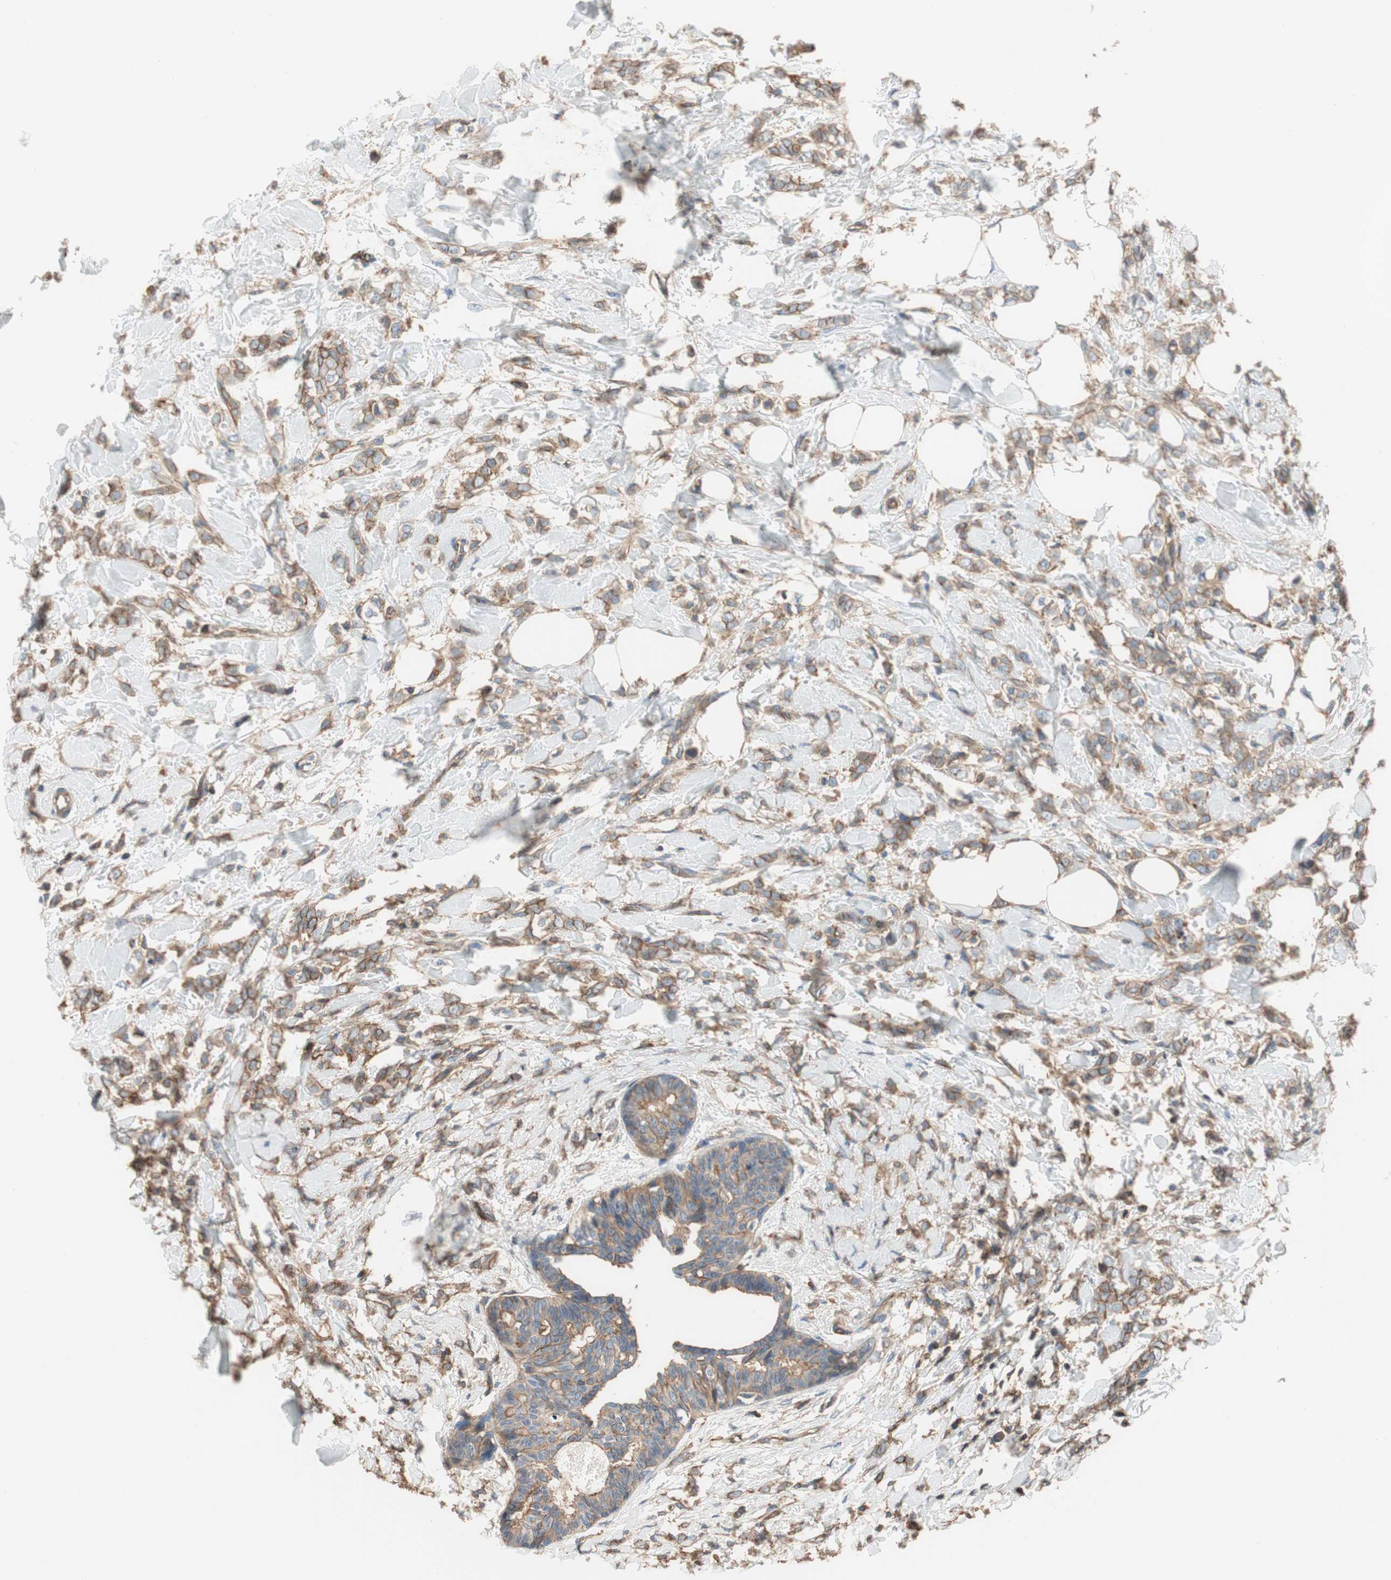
{"staining": {"intensity": "moderate", "quantity": ">75%", "location": "cytoplasmic/membranous"}, "tissue": "breast cancer", "cell_type": "Tumor cells", "image_type": "cancer", "snomed": [{"axis": "morphology", "description": "Lobular carcinoma, in situ"}, {"axis": "morphology", "description": "Lobular carcinoma"}, {"axis": "topography", "description": "Breast"}], "caption": "Human lobular carcinoma (breast) stained with a protein marker displays moderate staining in tumor cells.", "gene": "IL1RL1", "patient": {"sex": "female", "age": 41}}